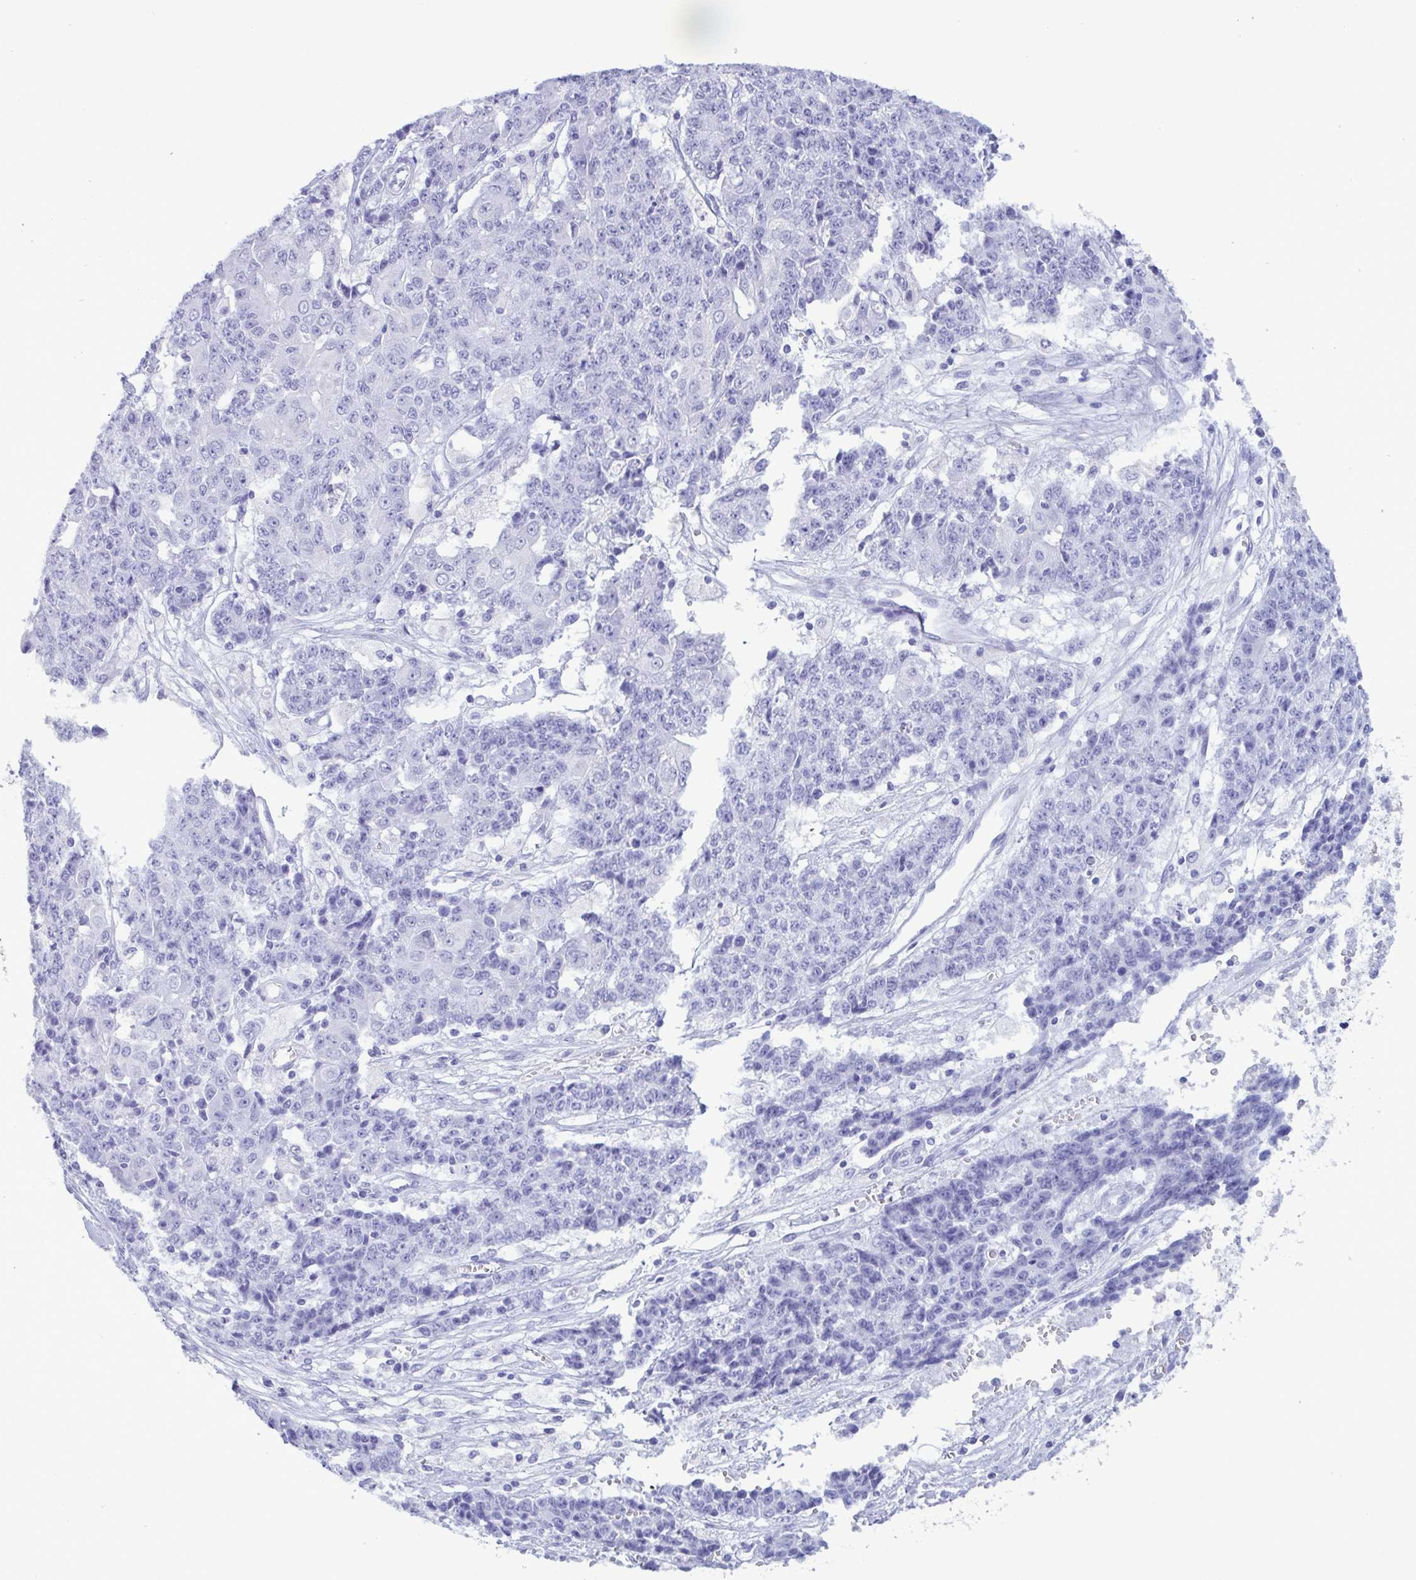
{"staining": {"intensity": "negative", "quantity": "none", "location": "none"}, "tissue": "ovarian cancer", "cell_type": "Tumor cells", "image_type": "cancer", "snomed": [{"axis": "morphology", "description": "Carcinoma, endometroid"}, {"axis": "topography", "description": "Ovary"}], "caption": "High power microscopy image of an IHC image of endometroid carcinoma (ovarian), revealing no significant positivity in tumor cells. (Brightfield microscopy of DAB (3,3'-diaminobenzidine) immunohistochemistry (IHC) at high magnification).", "gene": "LTF", "patient": {"sex": "female", "age": 42}}